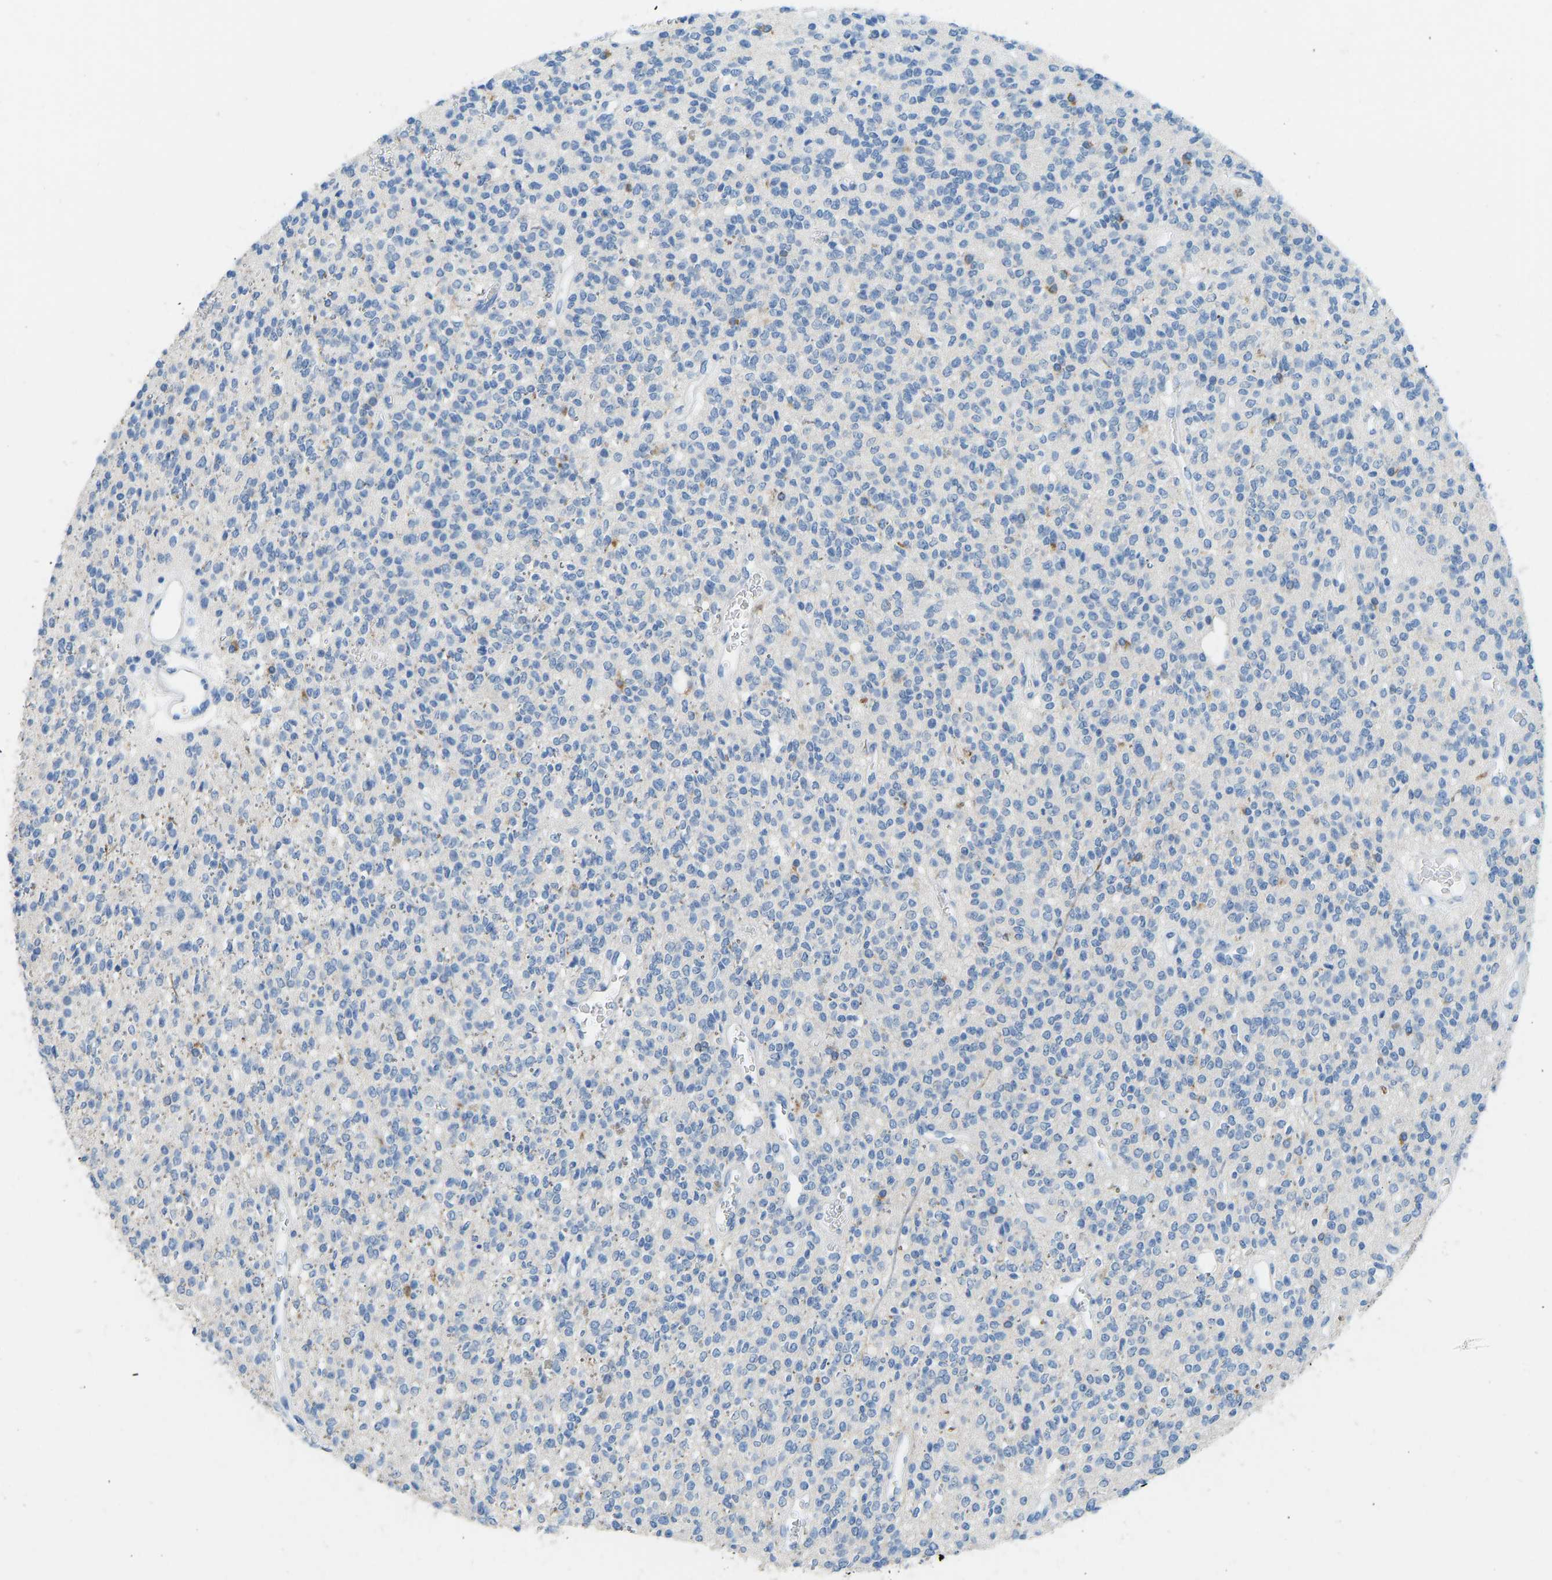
{"staining": {"intensity": "negative", "quantity": "none", "location": "none"}, "tissue": "glioma", "cell_type": "Tumor cells", "image_type": "cancer", "snomed": [{"axis": "morphology", "description": "Glioma, malignant, High grade"}, {"axis": "topography", "description": "Brain"}], "caption": "The image reveals no significant expression in tumor cells of glioma.", "gene": "ATP1A1", "patient": {"sex": "male", "age": 34}}